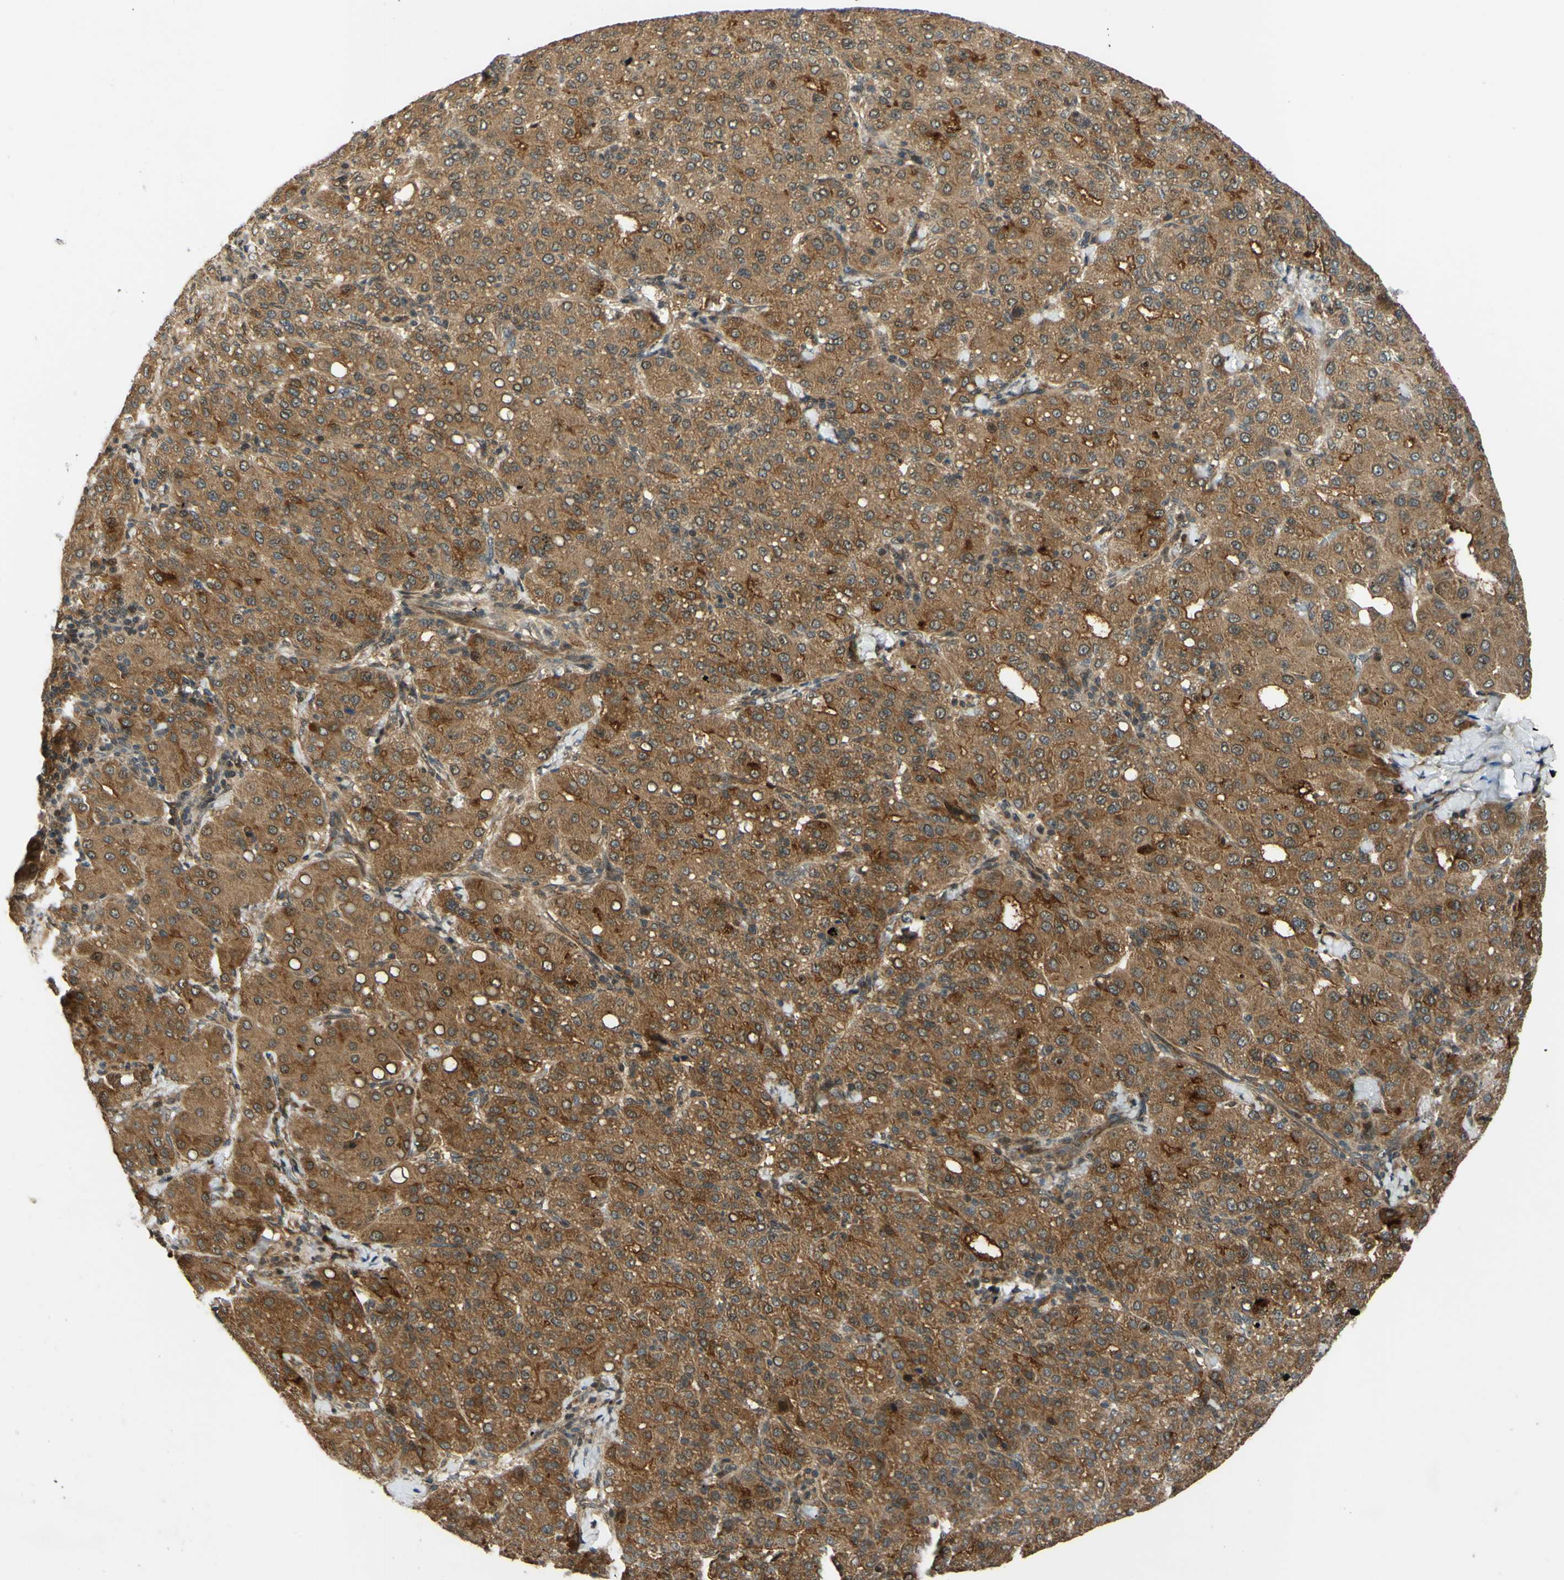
{"staining": {"intensity": "moderate", "quantity": ">75%", "location": "cytoplasmic/membranous"}, "tissue": "liver cancer", "cell_type": "Tumor cells", "image_type": "cancer", "snomed": [{"axis": "morphology", "description": "Carcinoma, Hepatocellular, NOS"}, {"axis": "topography", "description": "Liver"}], "caption": "Liver cancer stained for a protein (brown) demonstrates moderate cytoplasmic/membranous positive positivity in about >75% of tumor cells.", "gene": "ABCC8", "patient": {"sex": "male", "age": 65}}